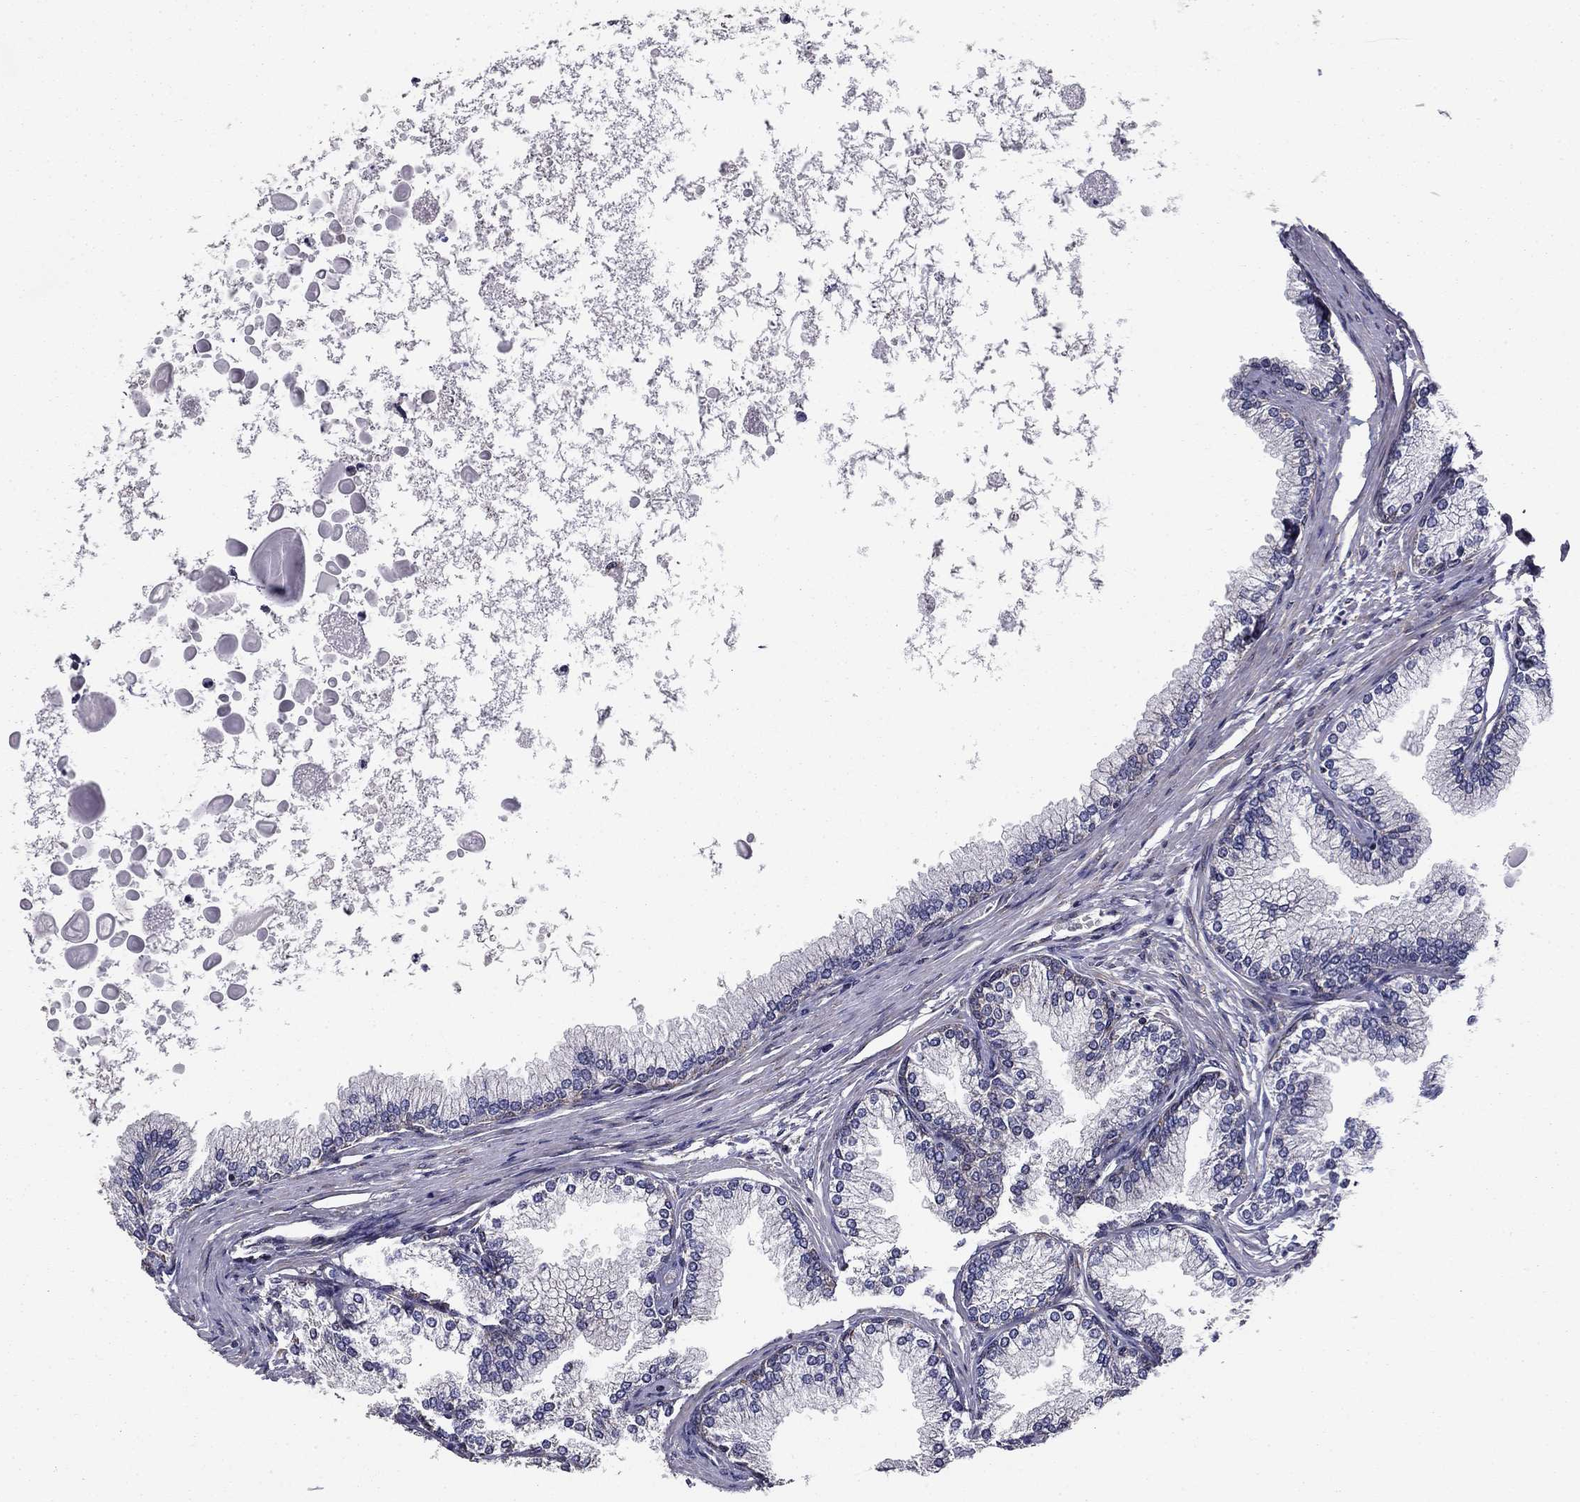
{"staining": {"intensity": "moderate", "quantity": "25%-75%", "location": "cytoplasmic/membranous"}, "tissue": "prostate", "cell_type": "Glandular cells", "image_type": "normal", "snomed": [{"axis": "morphology", "description": "Normal tissue, NOS"}, {"axis": "topography", "description": "Prostate"}], "caption": "Moderate cytoplasmic/membranous expression is seen in about 25%-75% of glandular cells in normal prostate.", "gene": "NKIRAS1", "patient": {"sex": "male", "age": 72}}